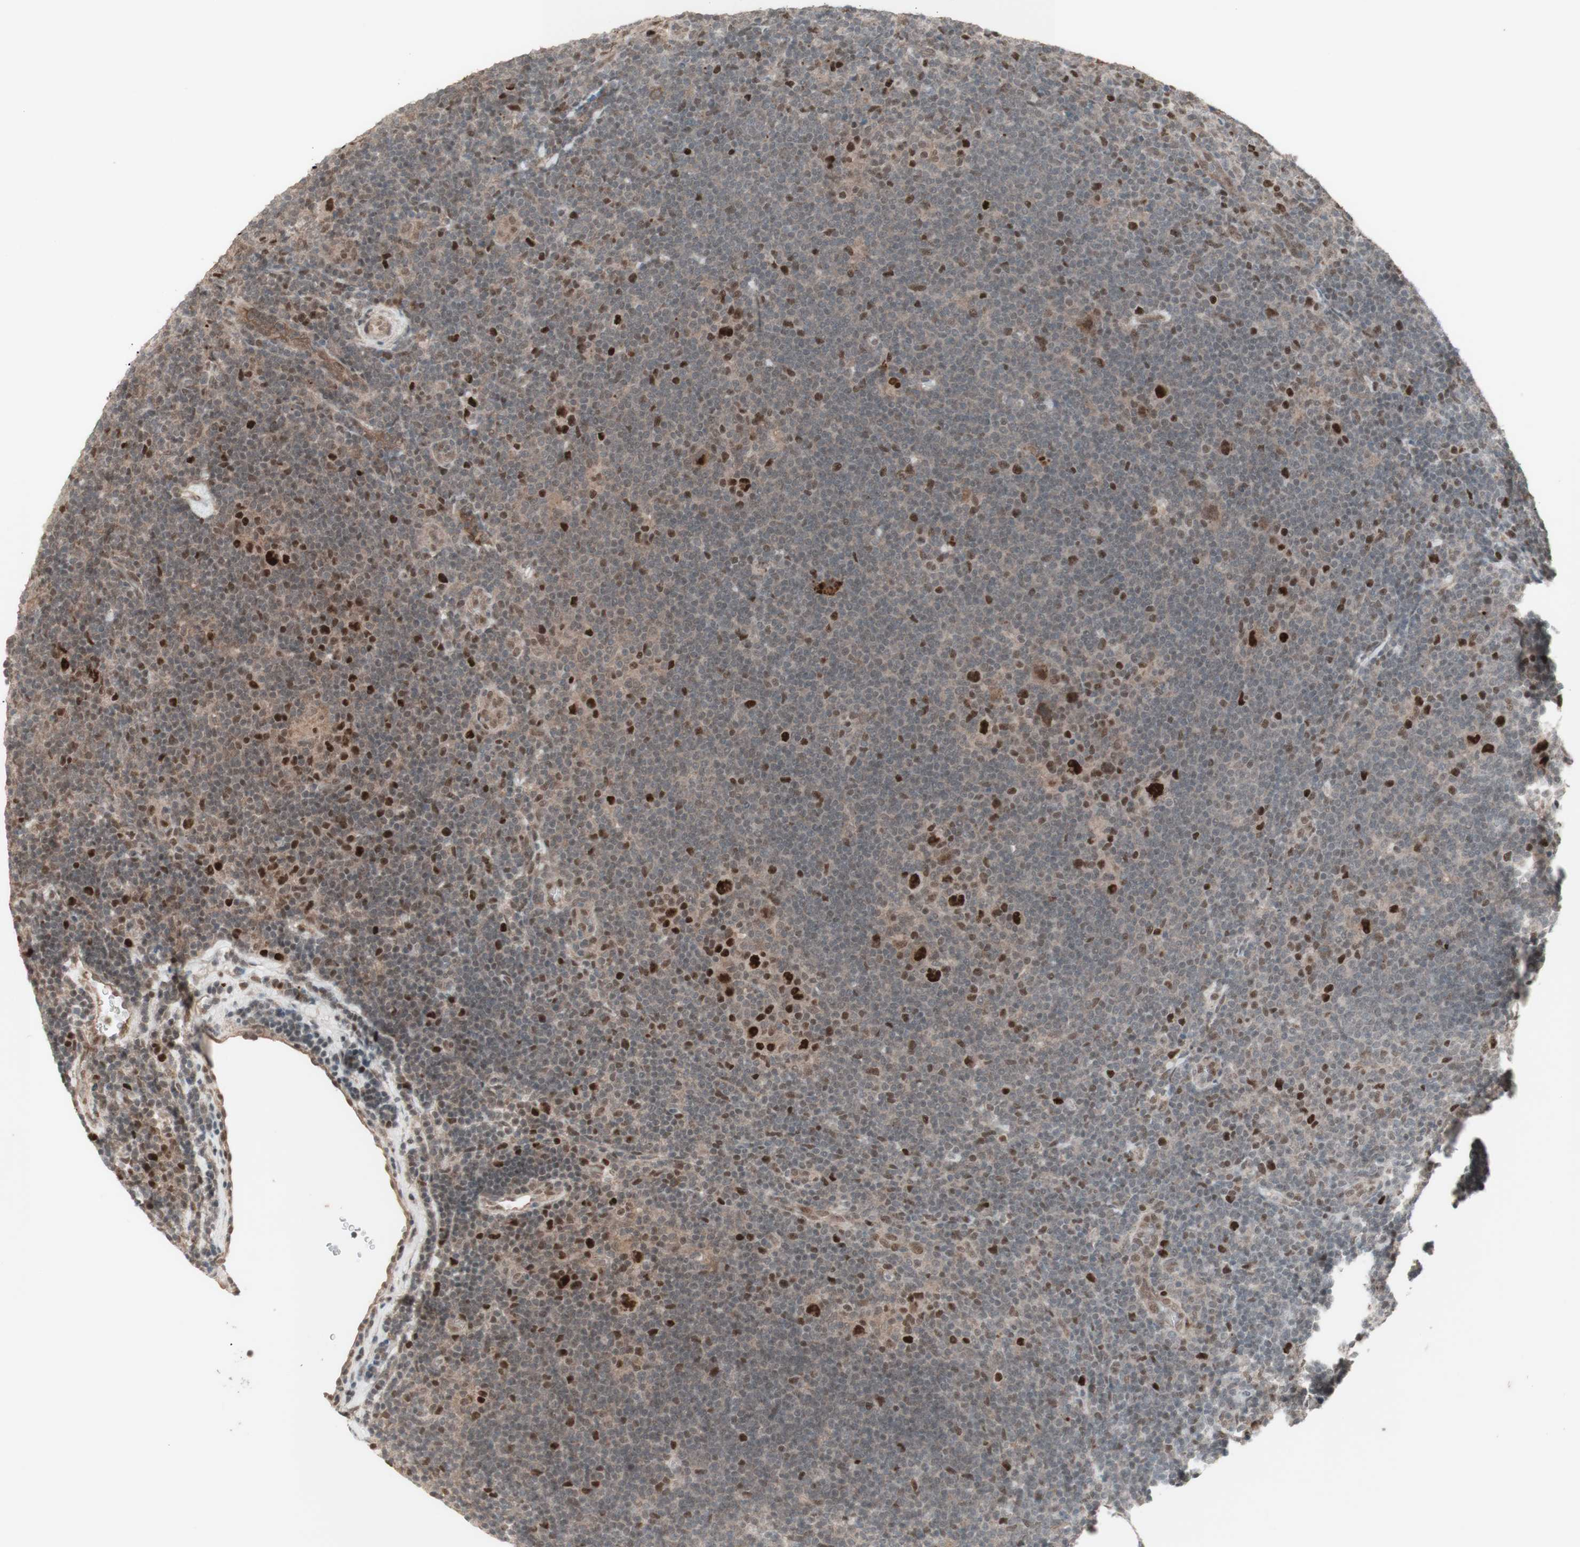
{"staining": {"intensity": "strong", "quantity": "<25%", "location": "nuclear"}, "tissue": "lymphoma", "cell_type": "Tumor cells", "image_type": "cancer", "snomed": [{"axis": "morphology", "description": "Hodgkin's disease, NOS"}, {"axis": "topography", "description": "Lymph node"}], "caption": "Tumor cells display medium levels of strong nuclear staining in about <25% of cells in human Hodgkin's disease. The staining was performed using DAB, with brown indicating positive protein expression. Nuclei are stained blue with hematoxylin.", "gene": "MSH6", "patient": {"sex": "female", "age": 57}}